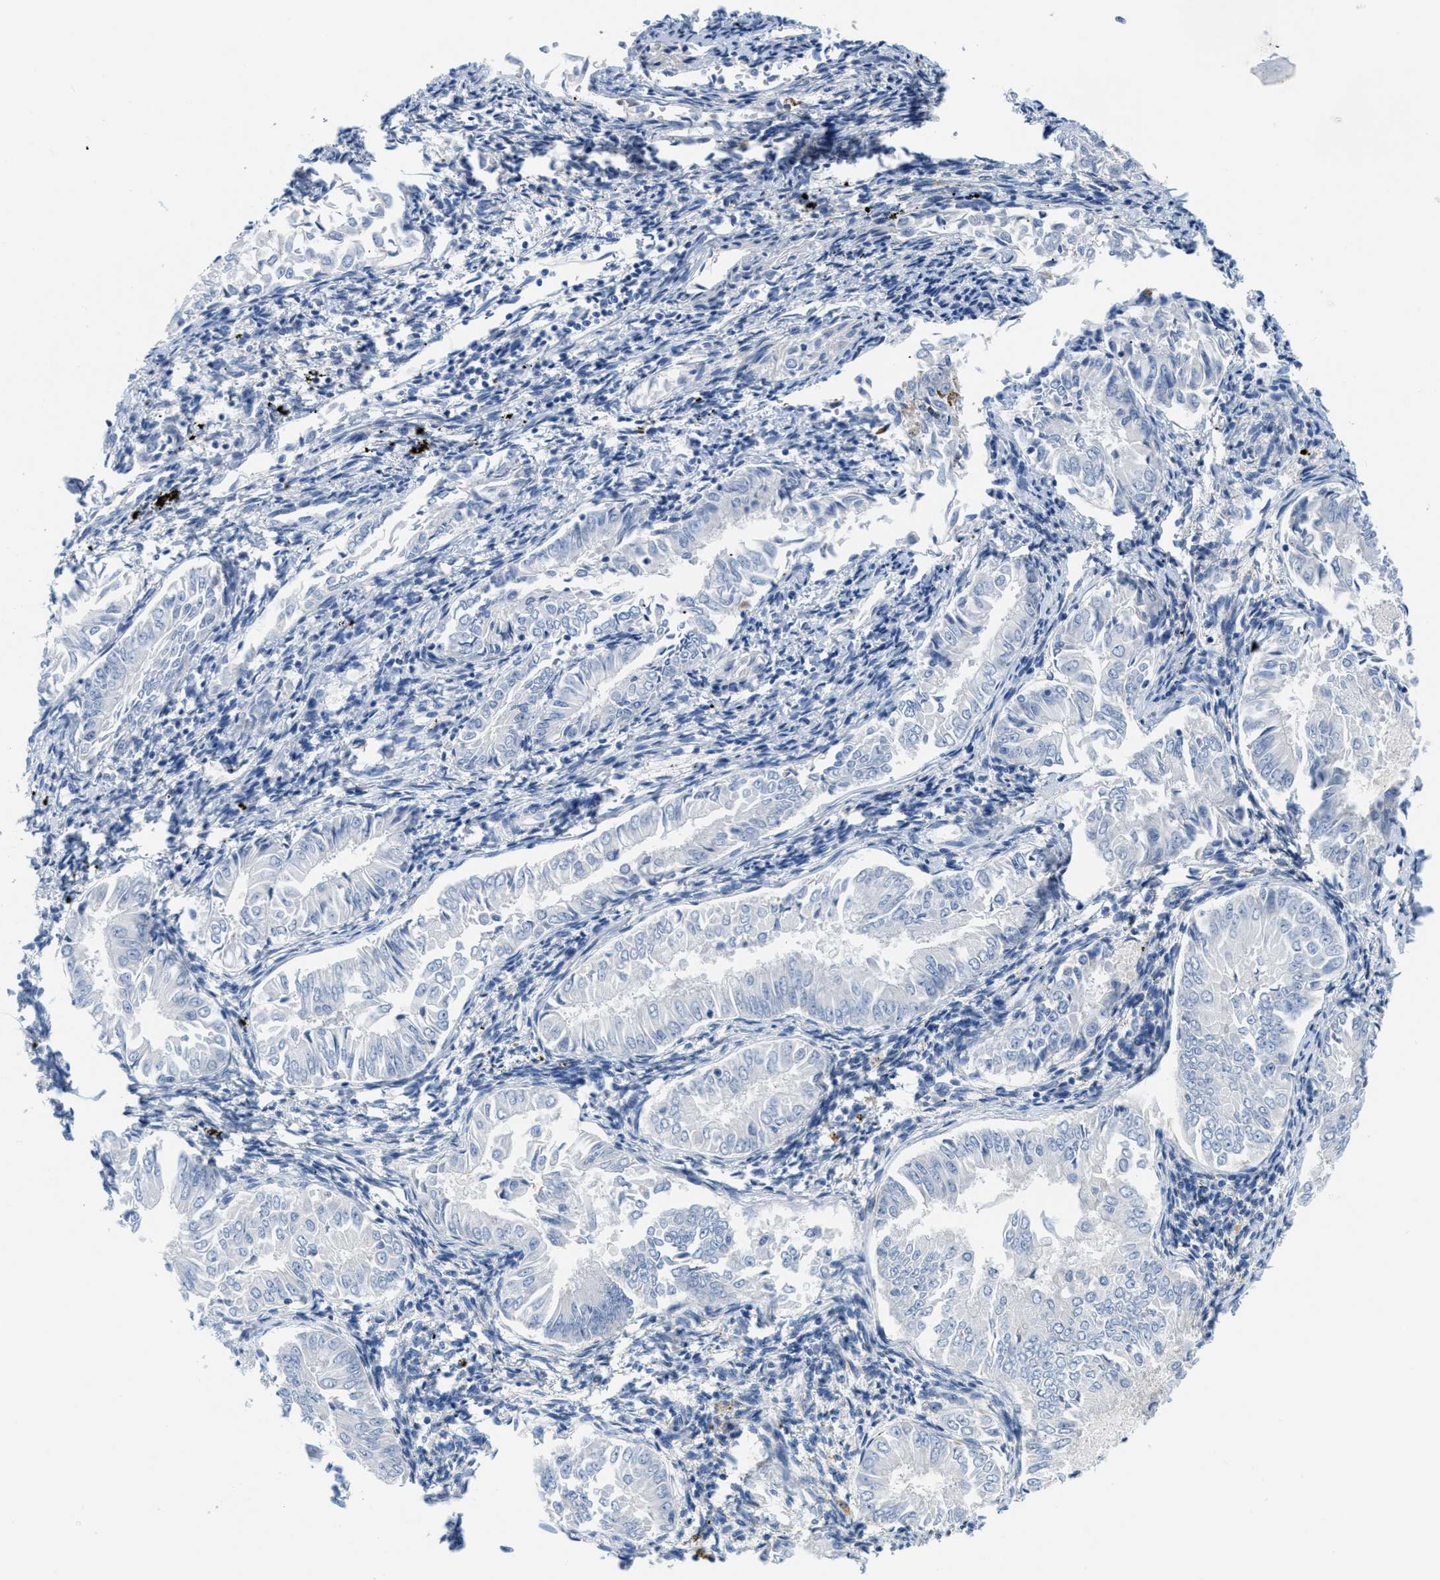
{"staining": {"intensity": "negative", "quantity": "none", "location": "none"}, "tissue": "endometrial cancer", "cell_type": "Tumor cells", "image_type": "cancer", "snomed": [{"axis": "morphology", "description": "Adenocarcinoma, NOS"}, {"axis": "topography", "description": "Endometrium"}], "caption": "DAB immunohistochemical staining of endometrial cancer (adenocarcinoma) shows no significant positivity in tumor cells.", "gene": "KCNJ5", "patient": {"sex": "female", "age": 53}}